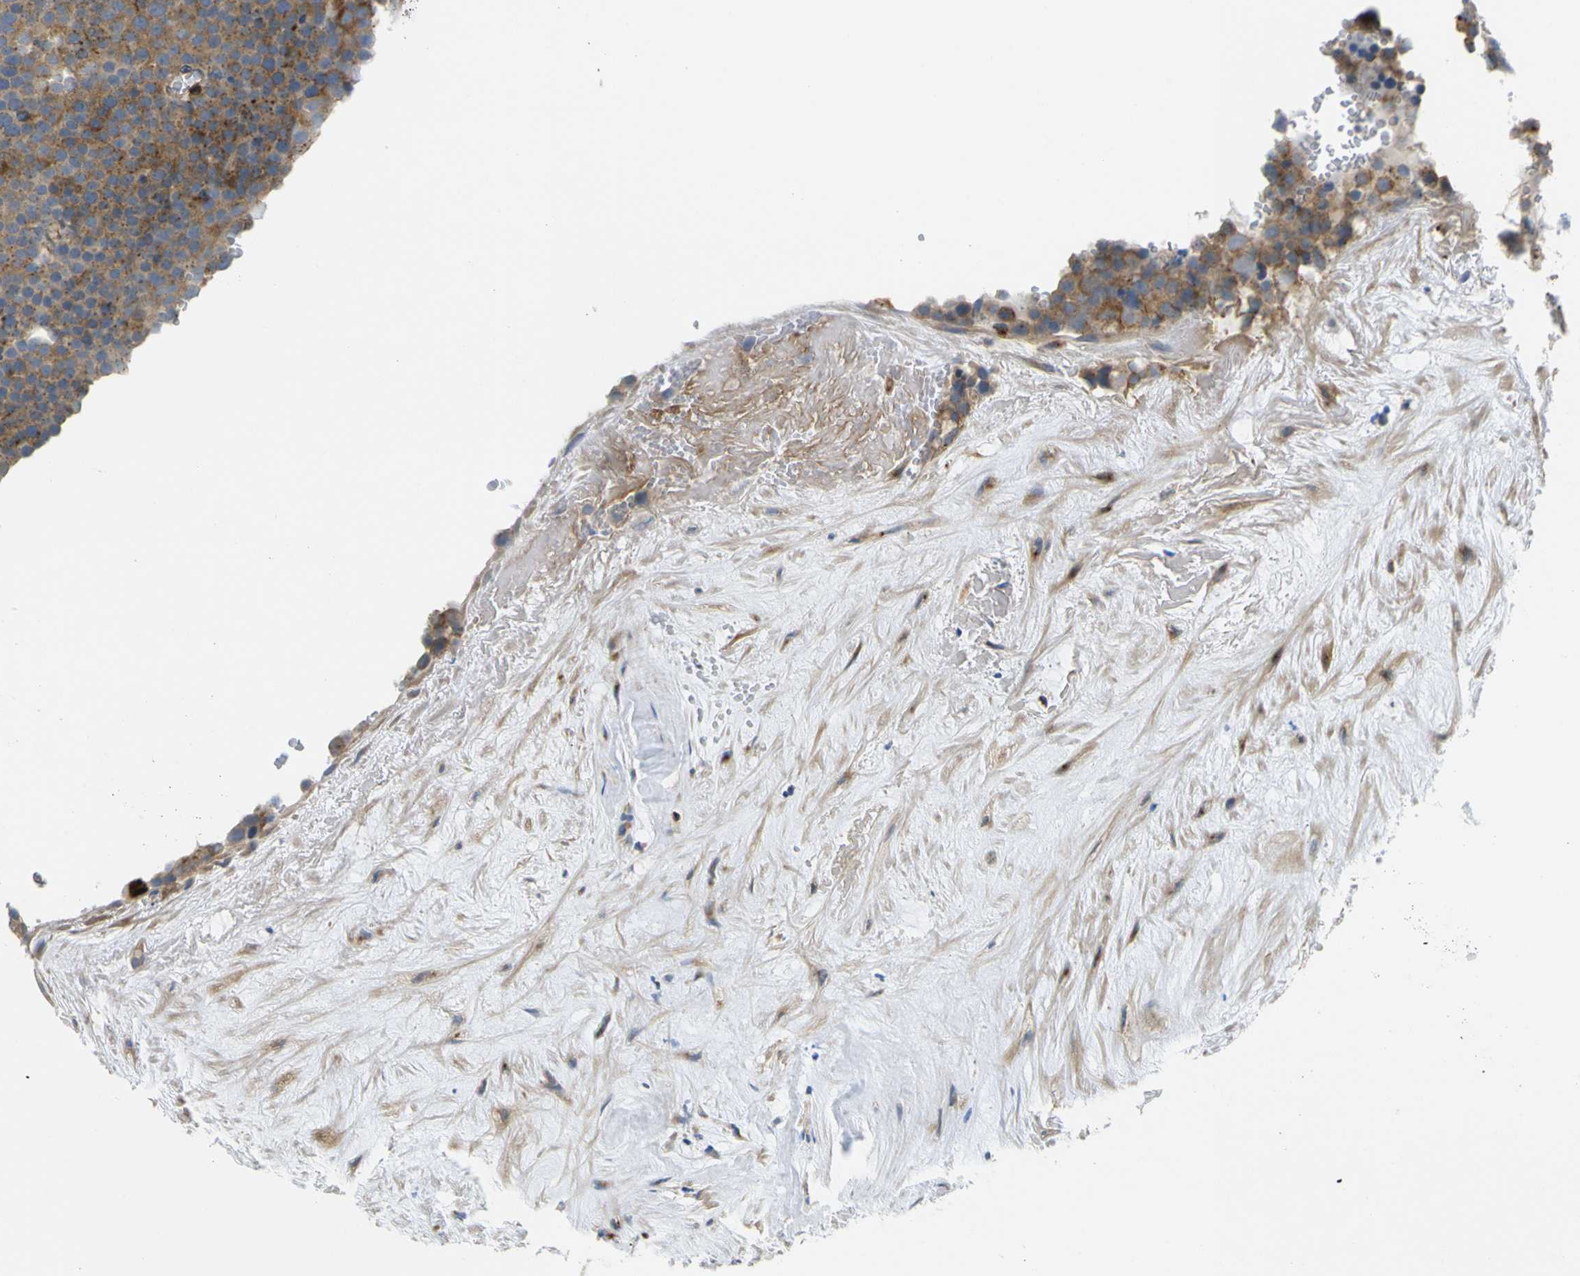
{"staining": {"intensity": "moderate", "quantity": ">75%", "location": "cytoplasmic/membranous"}, "tissue": "testis cancer", "cell_type": "Tumor cells", "image_type": "cancer", "snomed": [{"axis": "morphology", "description": "Seminoma, NOS"}, {"axis": "topography", "description": "Testis"}], "caption": "The image exhibits immunohistochemical staining of testis seminoma. There is moderate cytoplasmic/membranous positivity is appreciated in approximately >75% of tumor cells. (IHC, brightfield microscopy, high magnification).", "gene": "SYPL1", "patient": {"sex": "male", "age": 71}}